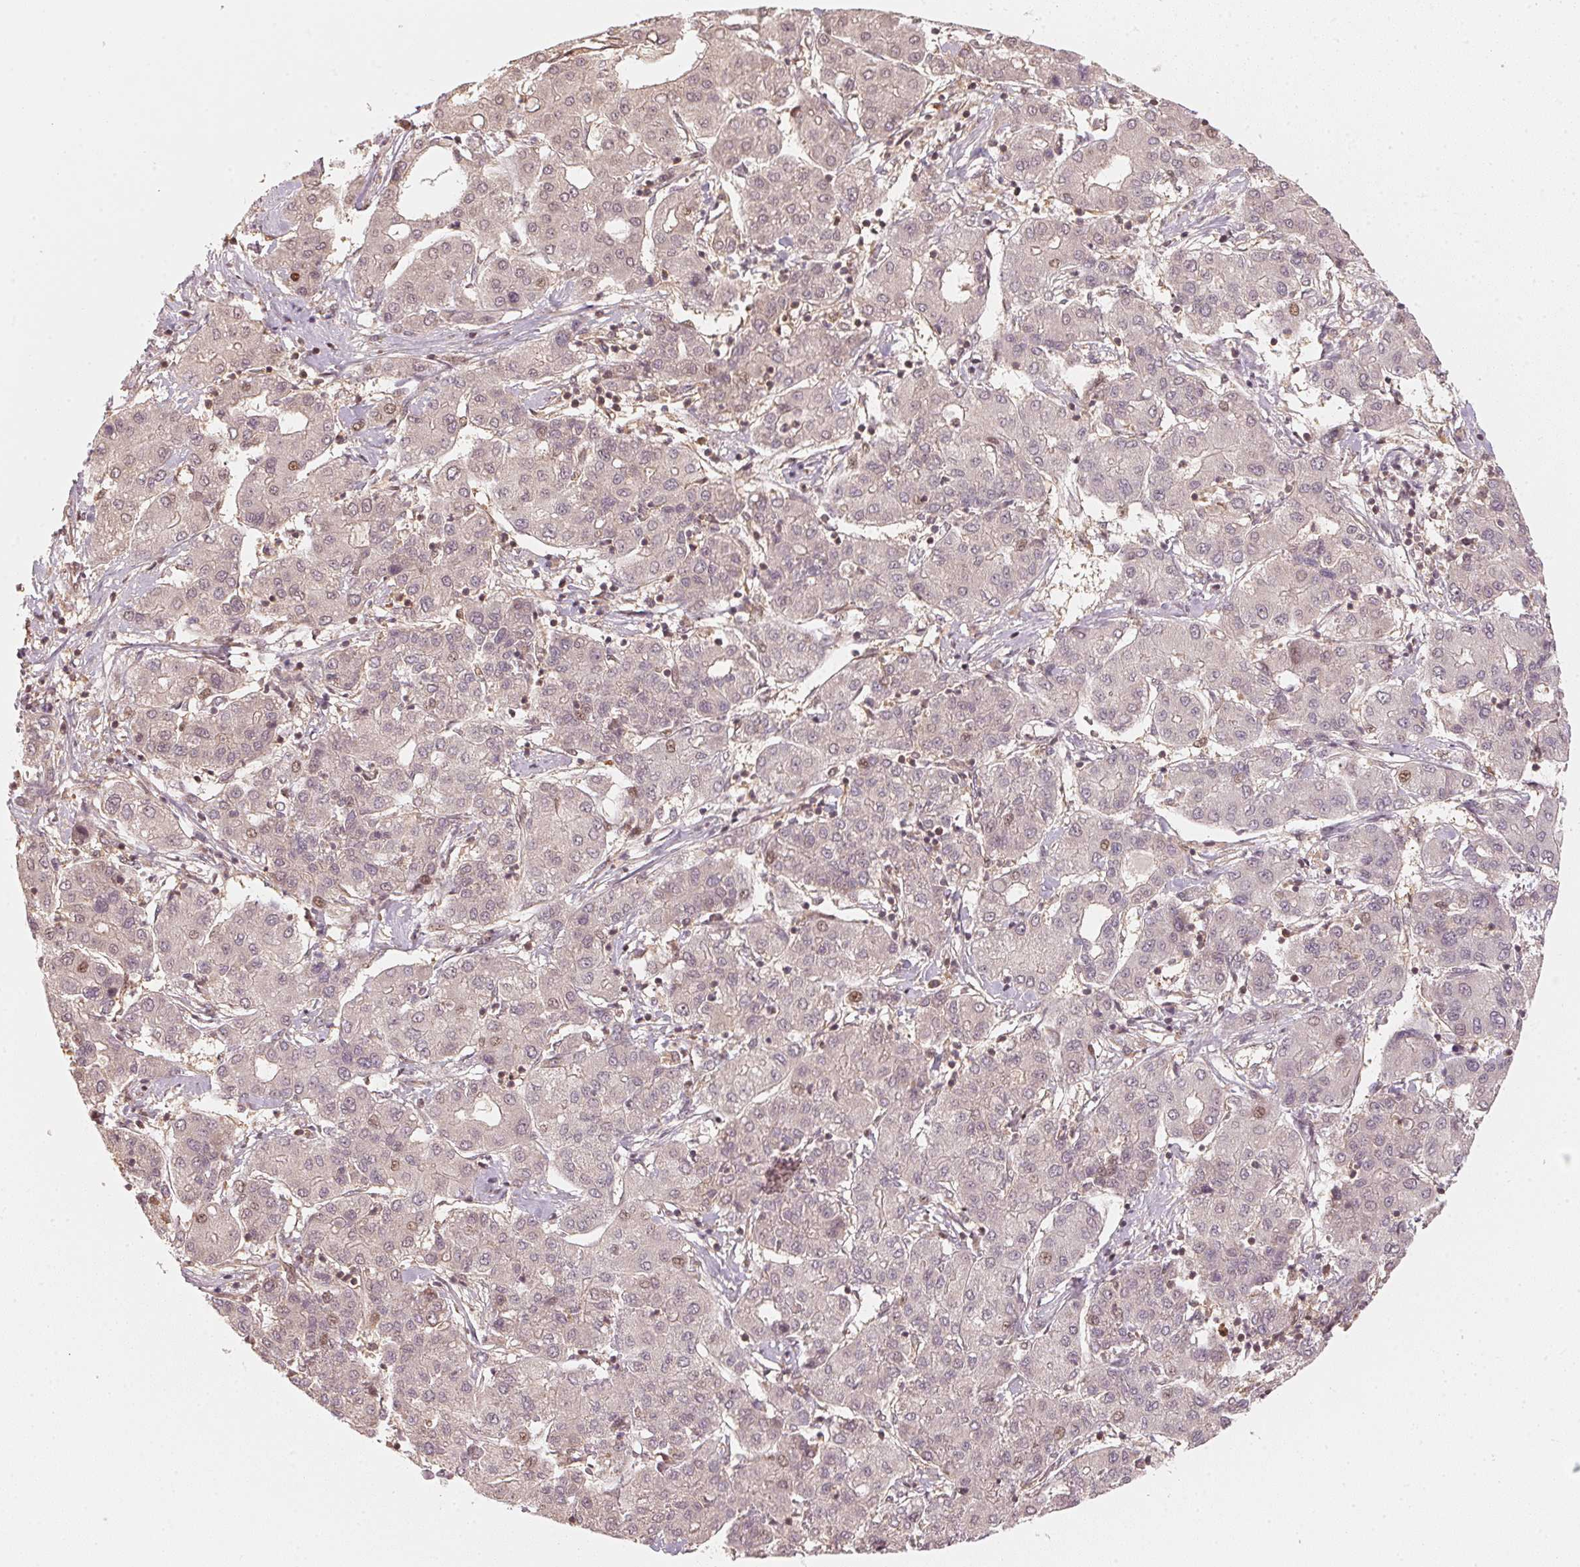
{"staining": {"intensity": "weak", "quantity": "25%-75%", "location": "nuclear"}, "tissue": "liver cancer", "cell_type": "Tumor cells", "image_type": "cancer", "snomed": [{"axis": "morphology", "description": "Carcinoma, Hepatocellular, NOS"}, {"axis": "topography", "description": "Liver"}], "caption": "IHC staining of liver hepatocellular carcinoma, which demonstrates low levels of weak nuclear expression in about 25%-75% of tumor cells indicating weak nuclear protein staining. The staining was performed using DAB (3,3'-diaminobenzidine) (brown) for protein detection and nuclei were counterstained in hematoxylin (blue).", "gene": "UBE2L3", "patient": {"sex": "male", "age": 65}}